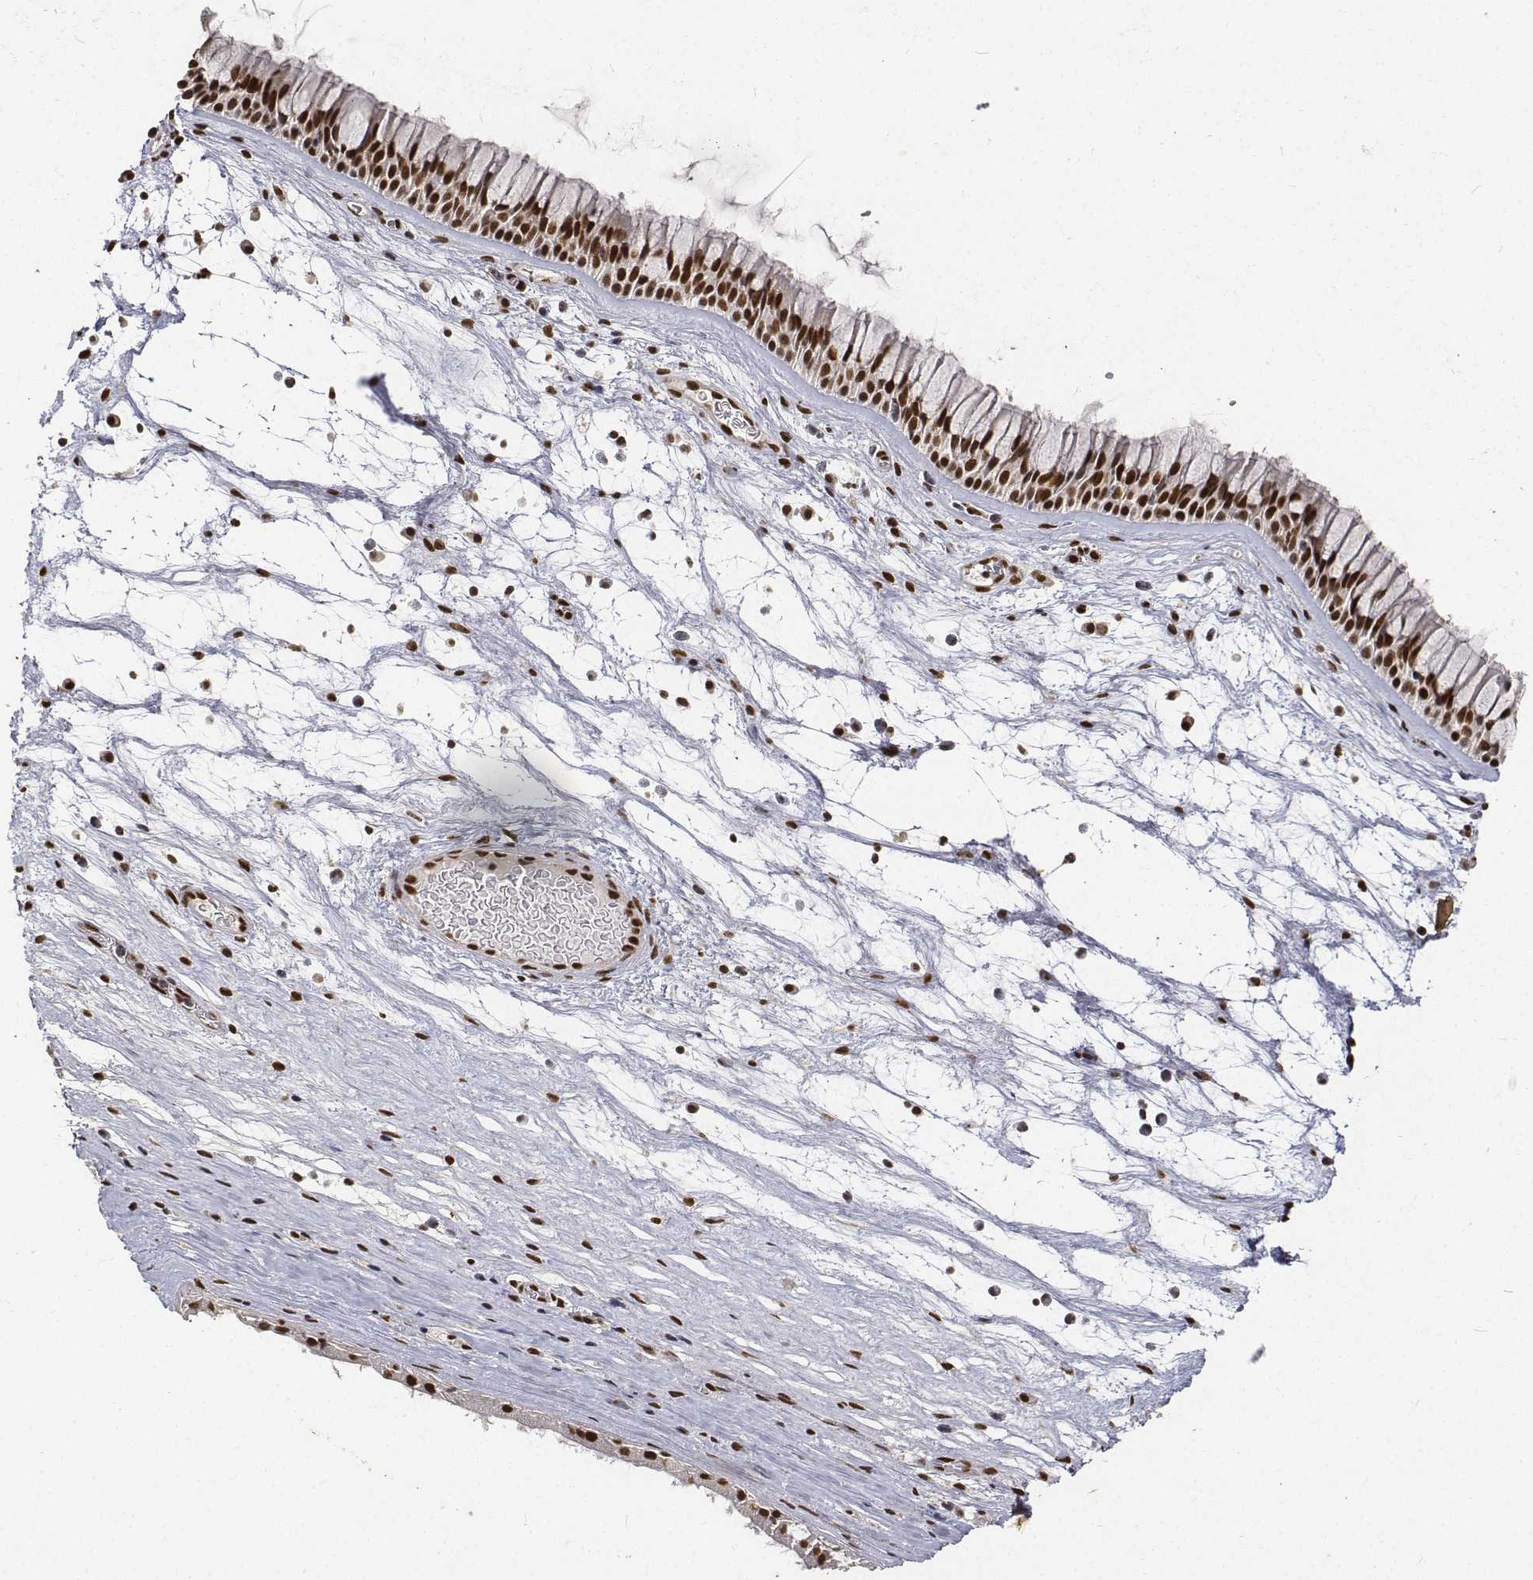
{"staining": {"intensity": "strong", "quantity": ">75%", "location": "nuclear"}, "tissue": "nasopharynx", "cell_type": "Respiratory epithelial cells", "image_type": "normal", "snomed": [{"axis": "morphology", "description": "Normal tissue, NOS"}, {"axis": "topography", "description": "Nasopharynx"}], "caption": "Nasopharynx stained with immunohistochemistry (IHC) displays strong nuclear expression in approximately >75% of respiratory epithelial cells. The staining was performed using DAB (3,3'-diaminobenzidine), with brown indicating positive protein expression. Nuclei are stained blue with hematoxylin.", "gene": "ATRX", "patient": {"sex": "male", "age": 74}}